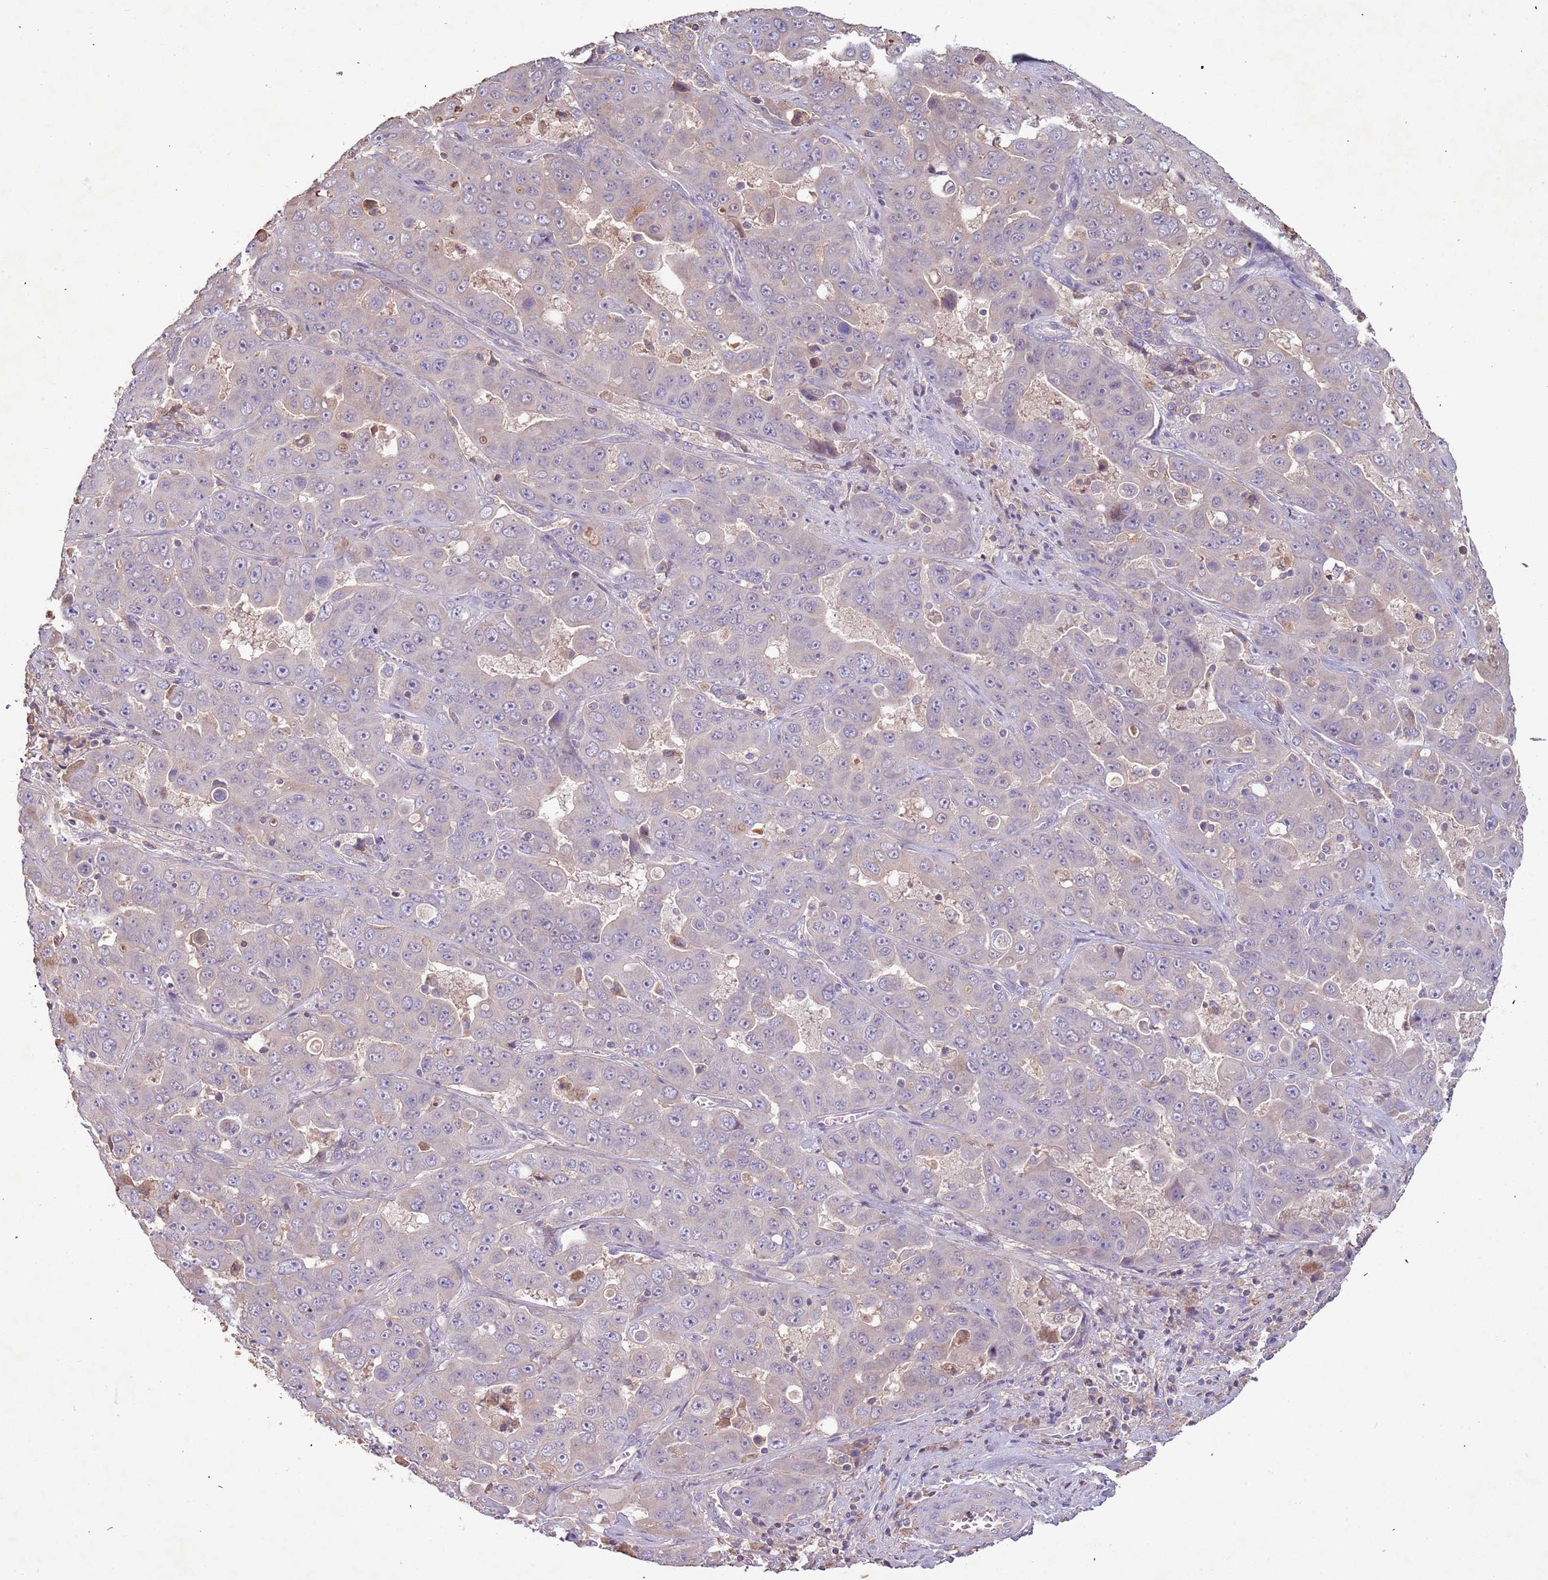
{"staining": {"intensity": "negative", "quantity": "none", "location": "none"}, "tissue": "liver cancer", "cell_type": "Tumor cells", "image_type": "cancer", "snomed": [{"axis": "morphology", "description": "Cholangiocarcinoma"}, {"axis": "topography", "description": "Liver"}], "caption": "Liver cancer (cholangiocarcinoma) was stained to show a protein in brown. There is no significant staining in tumor cells. (DAB IHC with hematoxylin counter stain).", "gene": "FECH", "patient": {"sex": "female", "age": 52}}